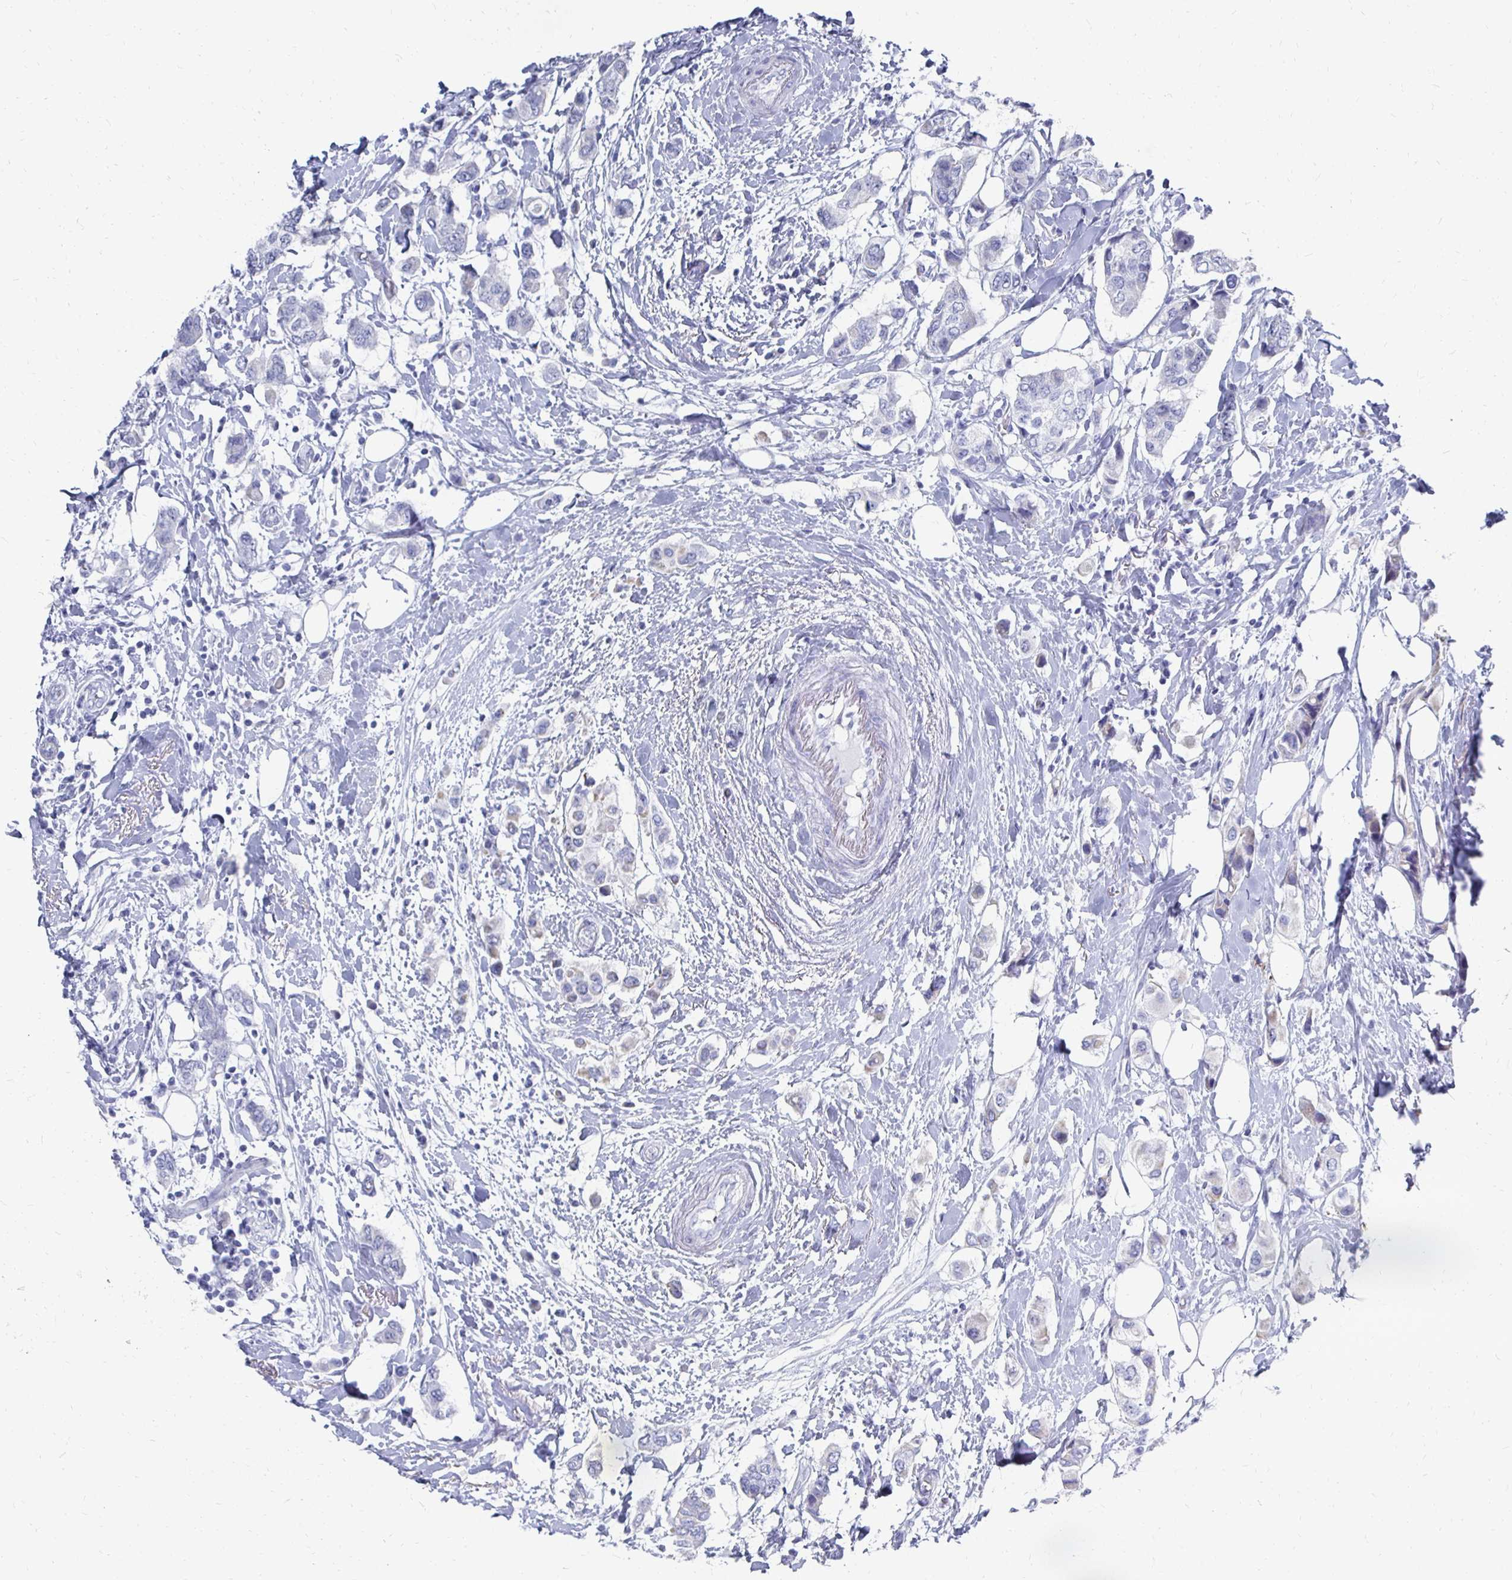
{"staining": {"intensity": "negative", "quantity": "none", "location": "none"}, "tissue": "breast cancer", "cell_type": "Tumor cells", "image_type": "cancer", "snomed": [{"axis": "morphology", "description": "Lobular carcinoma"}, {"axis": "topography", "description": "Breast"}], "caption": "Tumor cells show no significant expression in breast cancer (lobular carcinoma).", "gene": "SYCP3", "patient": {"sex": "female", "age": 51}}